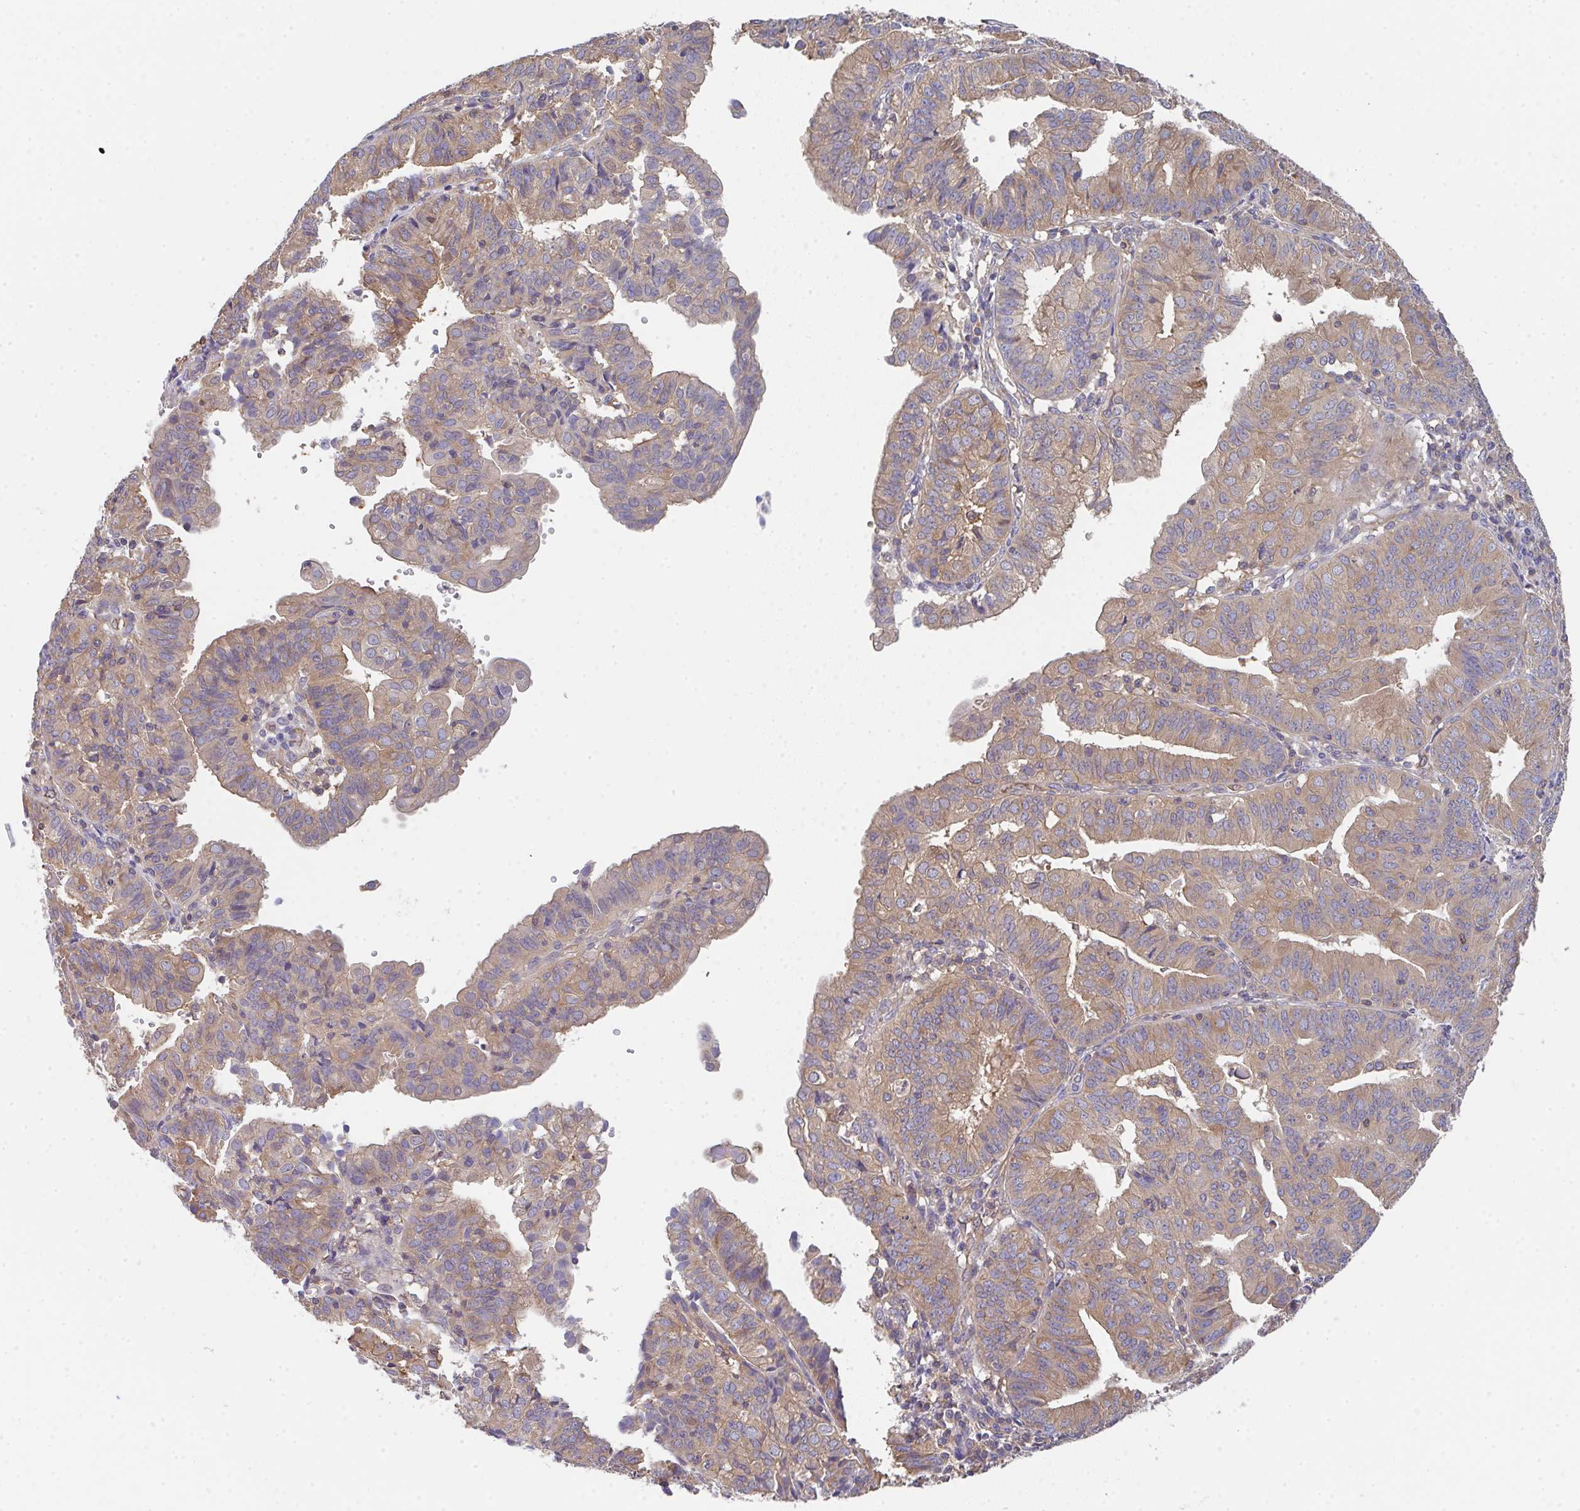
{"staining": {"intensity": "weak", "quantity": ">75%", "location": "cytoplasmic/membranous"}, "tissue": "endometrial cancer", "cell_type": "Tumor cells", "image_type": "cancer", "snomed": [{"axis": "morphology", "description": "Adenocarcinoma, NOS"}, {"axis": "topography", "description": "Endometrium"}], "caption": "Immunohistochemistry staining of adenocarcinoma (endometrial), which displays low levels of weak cytoplasmic/membranous staining in approximately >75% of tumor cells indicating weak cytoplasmic/membranous protein expression. The staining was performed using DAB (brown) for protein detection and nuclei were counterstained in hematoxylin (blue).", "gene": "TMEM229A", "patient": {"sex": "female", "age": 56}}